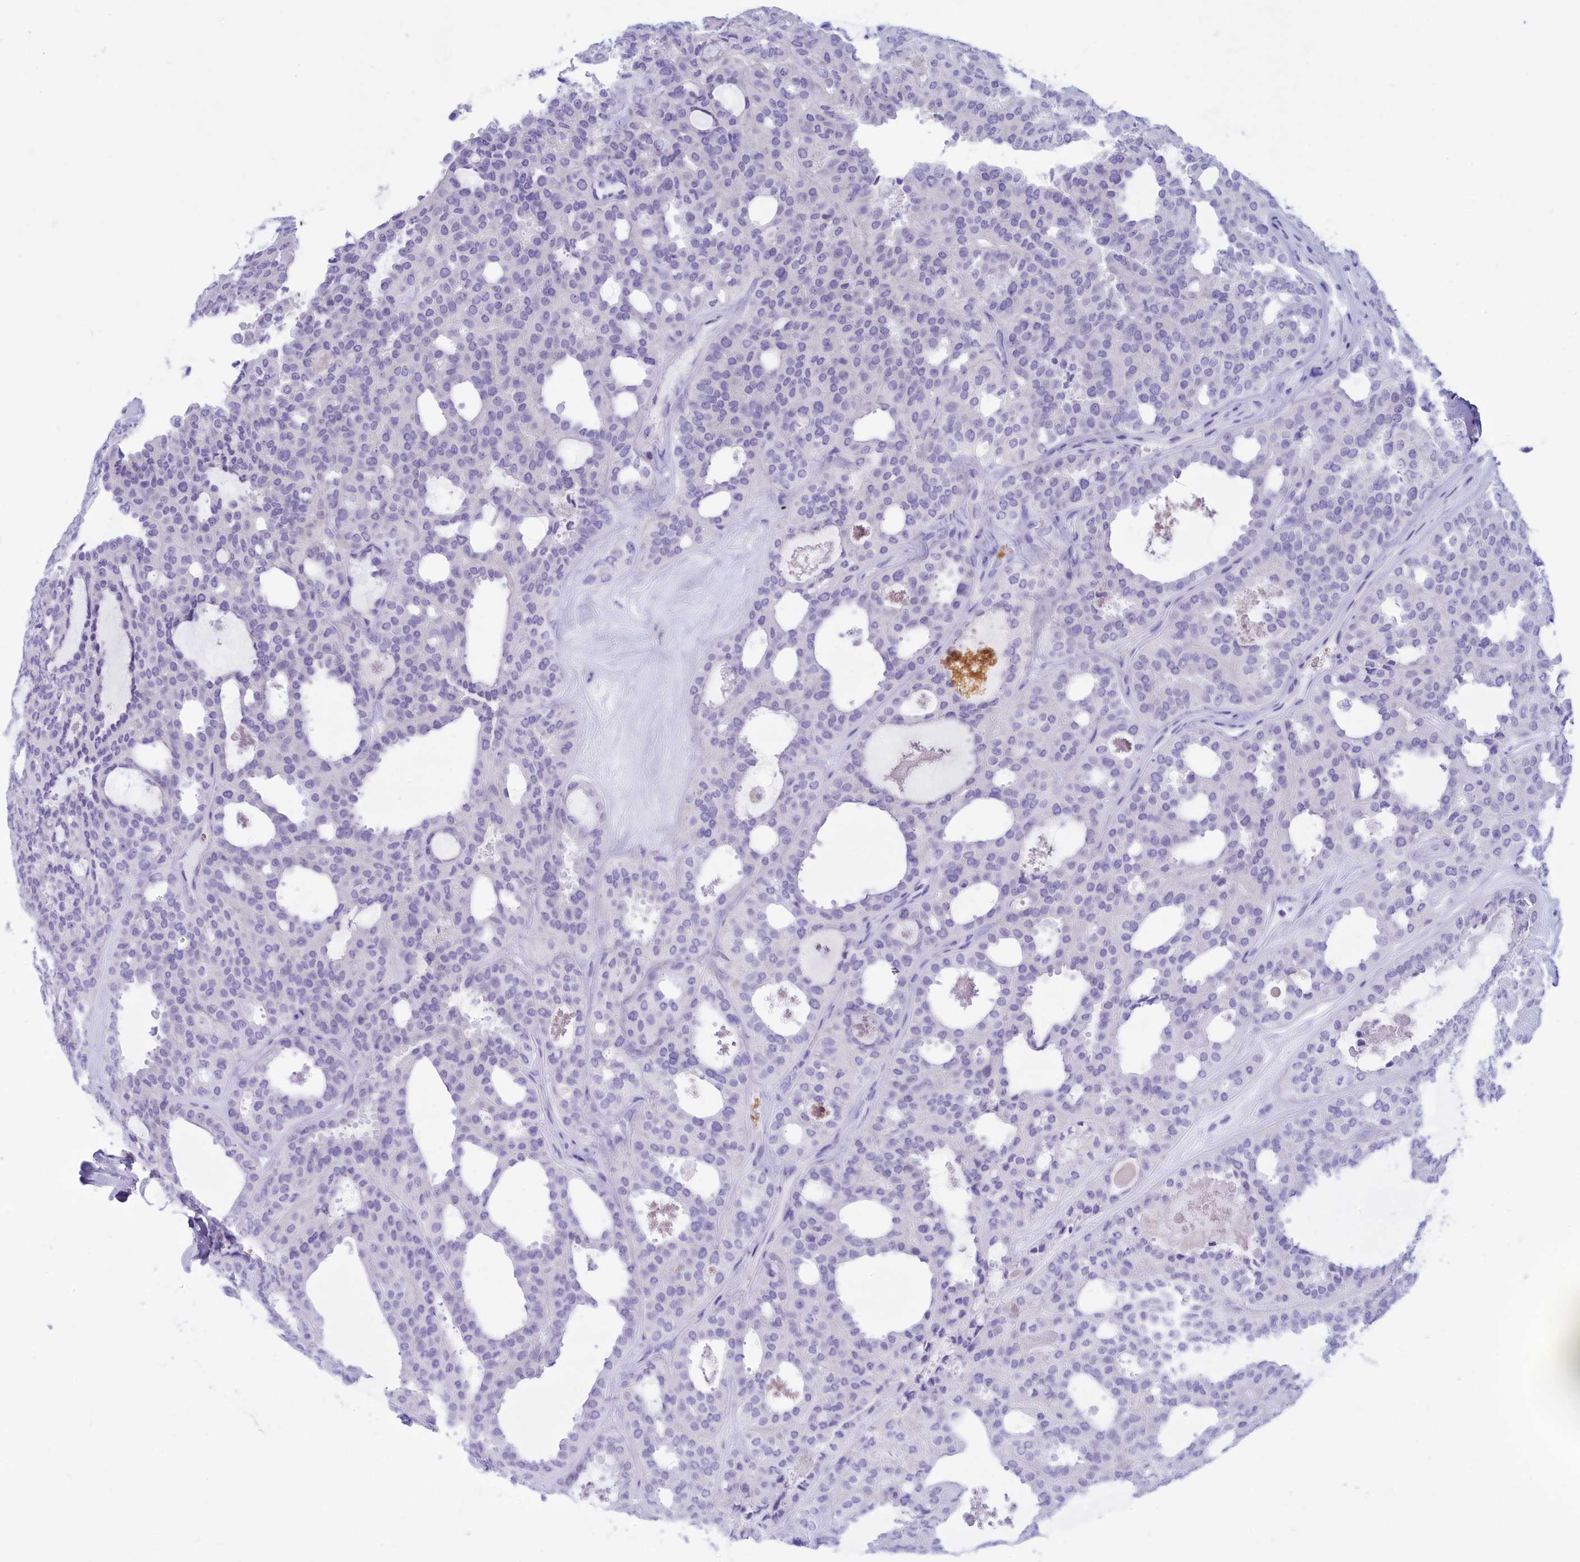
{"staining": {"intensity": "negative", "quantity": "none", "location": "none"}, "tissue": "thyroid cancer", "cell_type": "Tumor cells", "image_type": "cancer", "snomed": [{"axis": "morphology", "description": "Follicular adenoma carcinoma, NOS"}, {"axis": "topography", "description": "Thyroid gland"}], "caption": "Thyroid follicular adenoma carcinoma stained for a protein using IHC exhibits no positivity tumor cells.", "gene": "GLYATL1", "patient": {"sex": "male", "age": 75}}